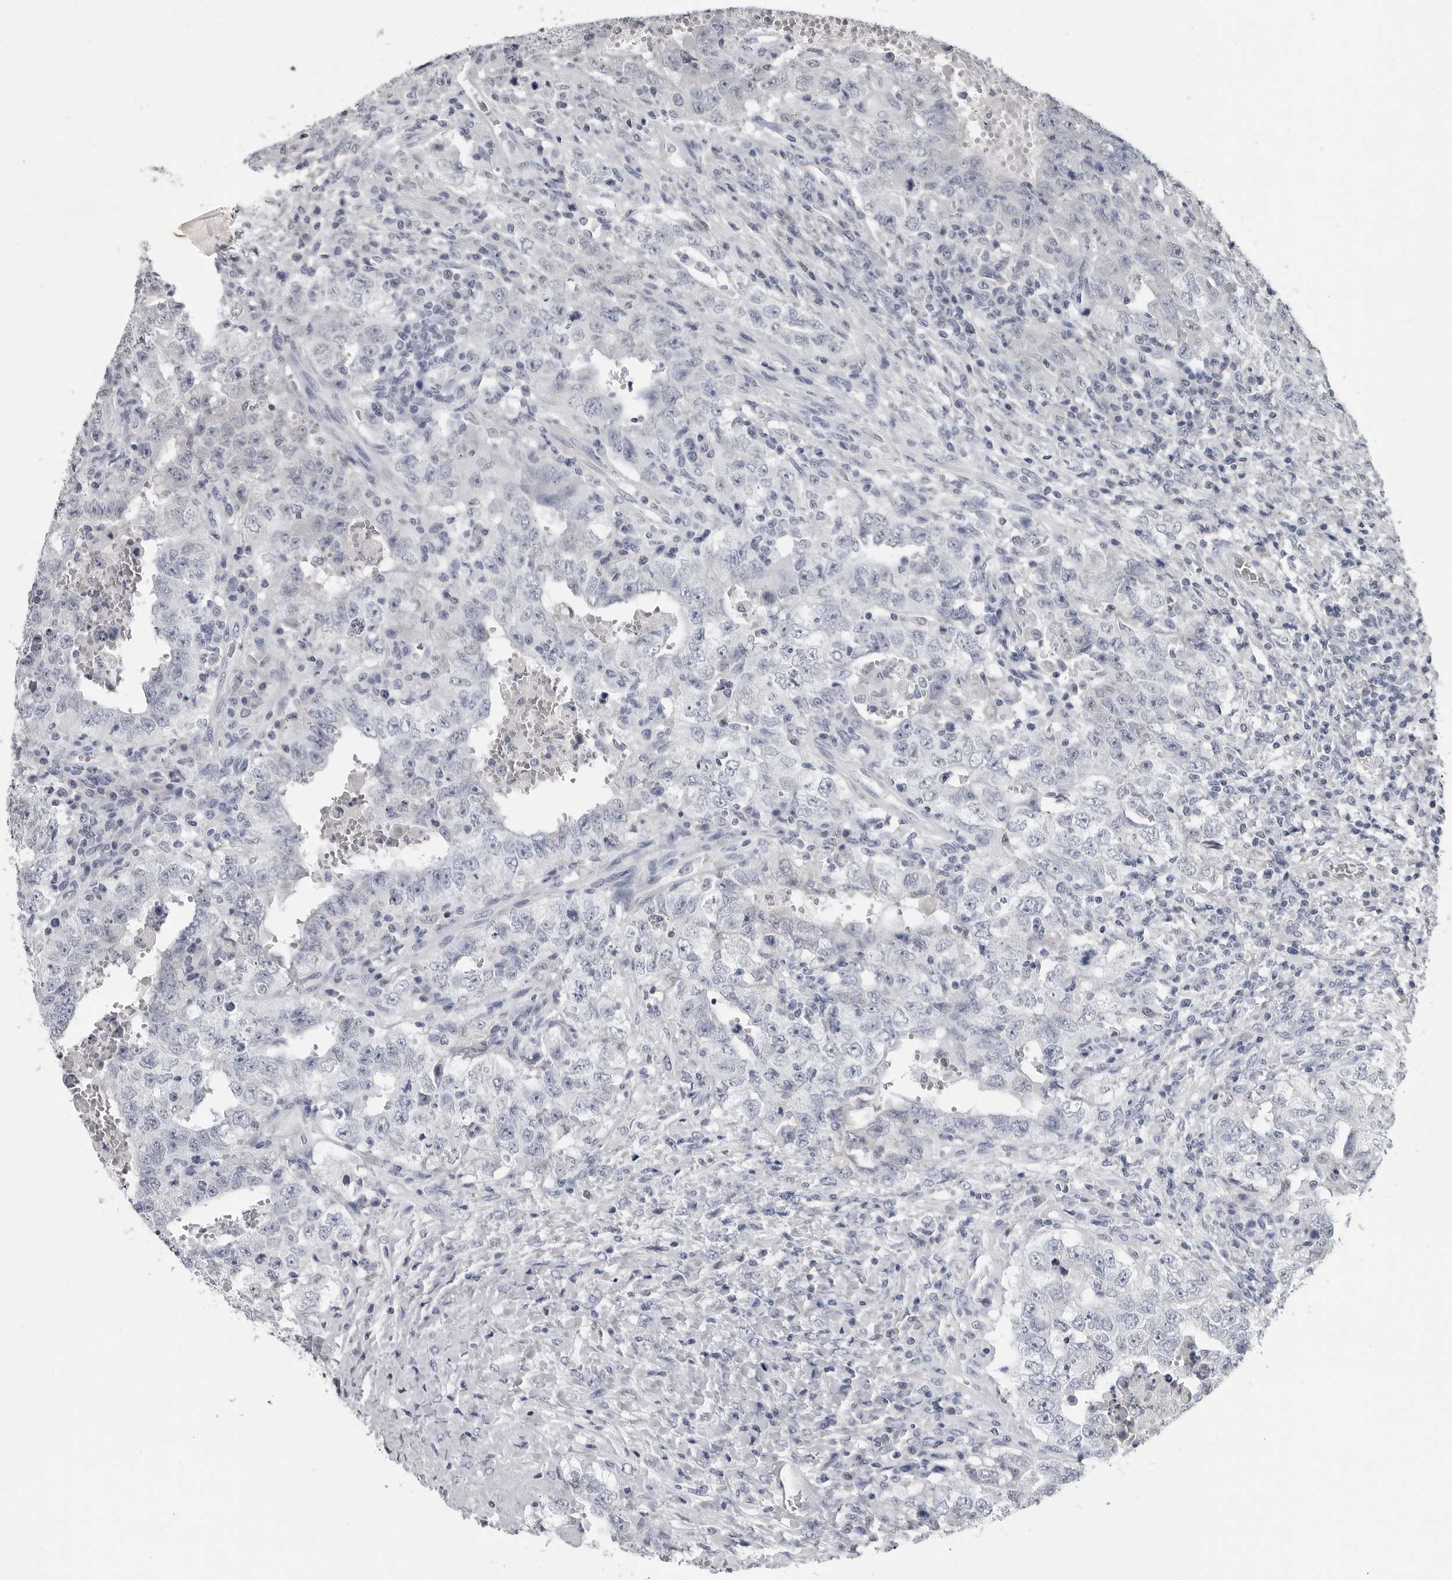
{"staining": {"intensity": "negative", "quantity": "none", "location": "none"}, "tissue": "testis cancer", "cell_type": "Tumor cells", "image_type": "cancer", "snomed": [{"axis": "morphology", "description": "Carcinoma, Embryonal, NOS"}, {"axis": "topography", "description": "Testis"}], "caption": "A micrograph of human embryonal carcinoma (testis) is negative for staining in tumor cells.", "gene": "AMPD1", "patient": {"sex": "male", "age": 26}}